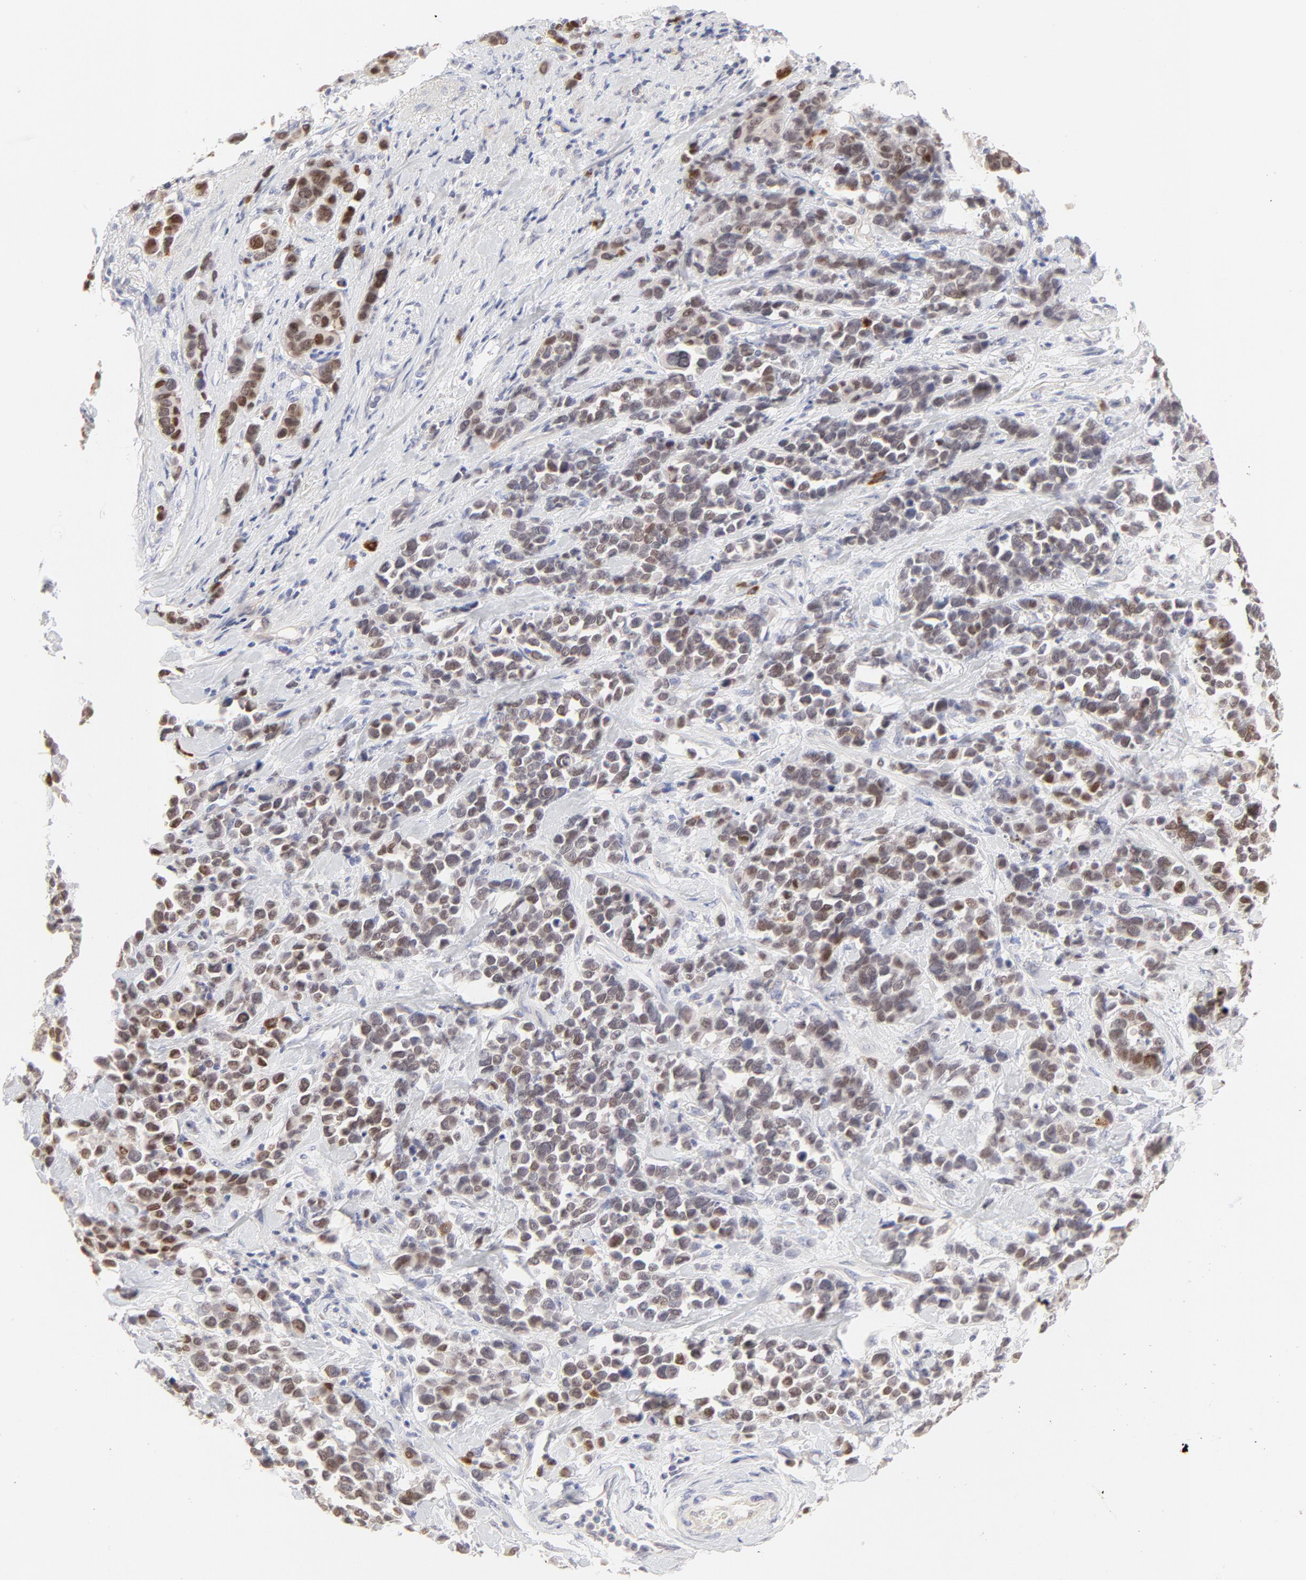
{"staining": {"intensity": "moderate", "quantity": ">75%", "location": "nuclear"}, "tissue": "stomach cancer", "cell_type": "Tumor cells", "image_type": "cancer", "snomed": [{"axis": "morphology", "description": "Adenocarcinoma, NOS"}, {"axis": "topography", "description": "Stomach, upper"}], "caption": "Approximately >75% of tumor cells in human stomach cancer (adenocarcinoma) show moderate nuclear protein staining as visualized by brown immunohistochemical staining.", "gene": "ELF3", "patient": {"sex": "male", "age": 71}}